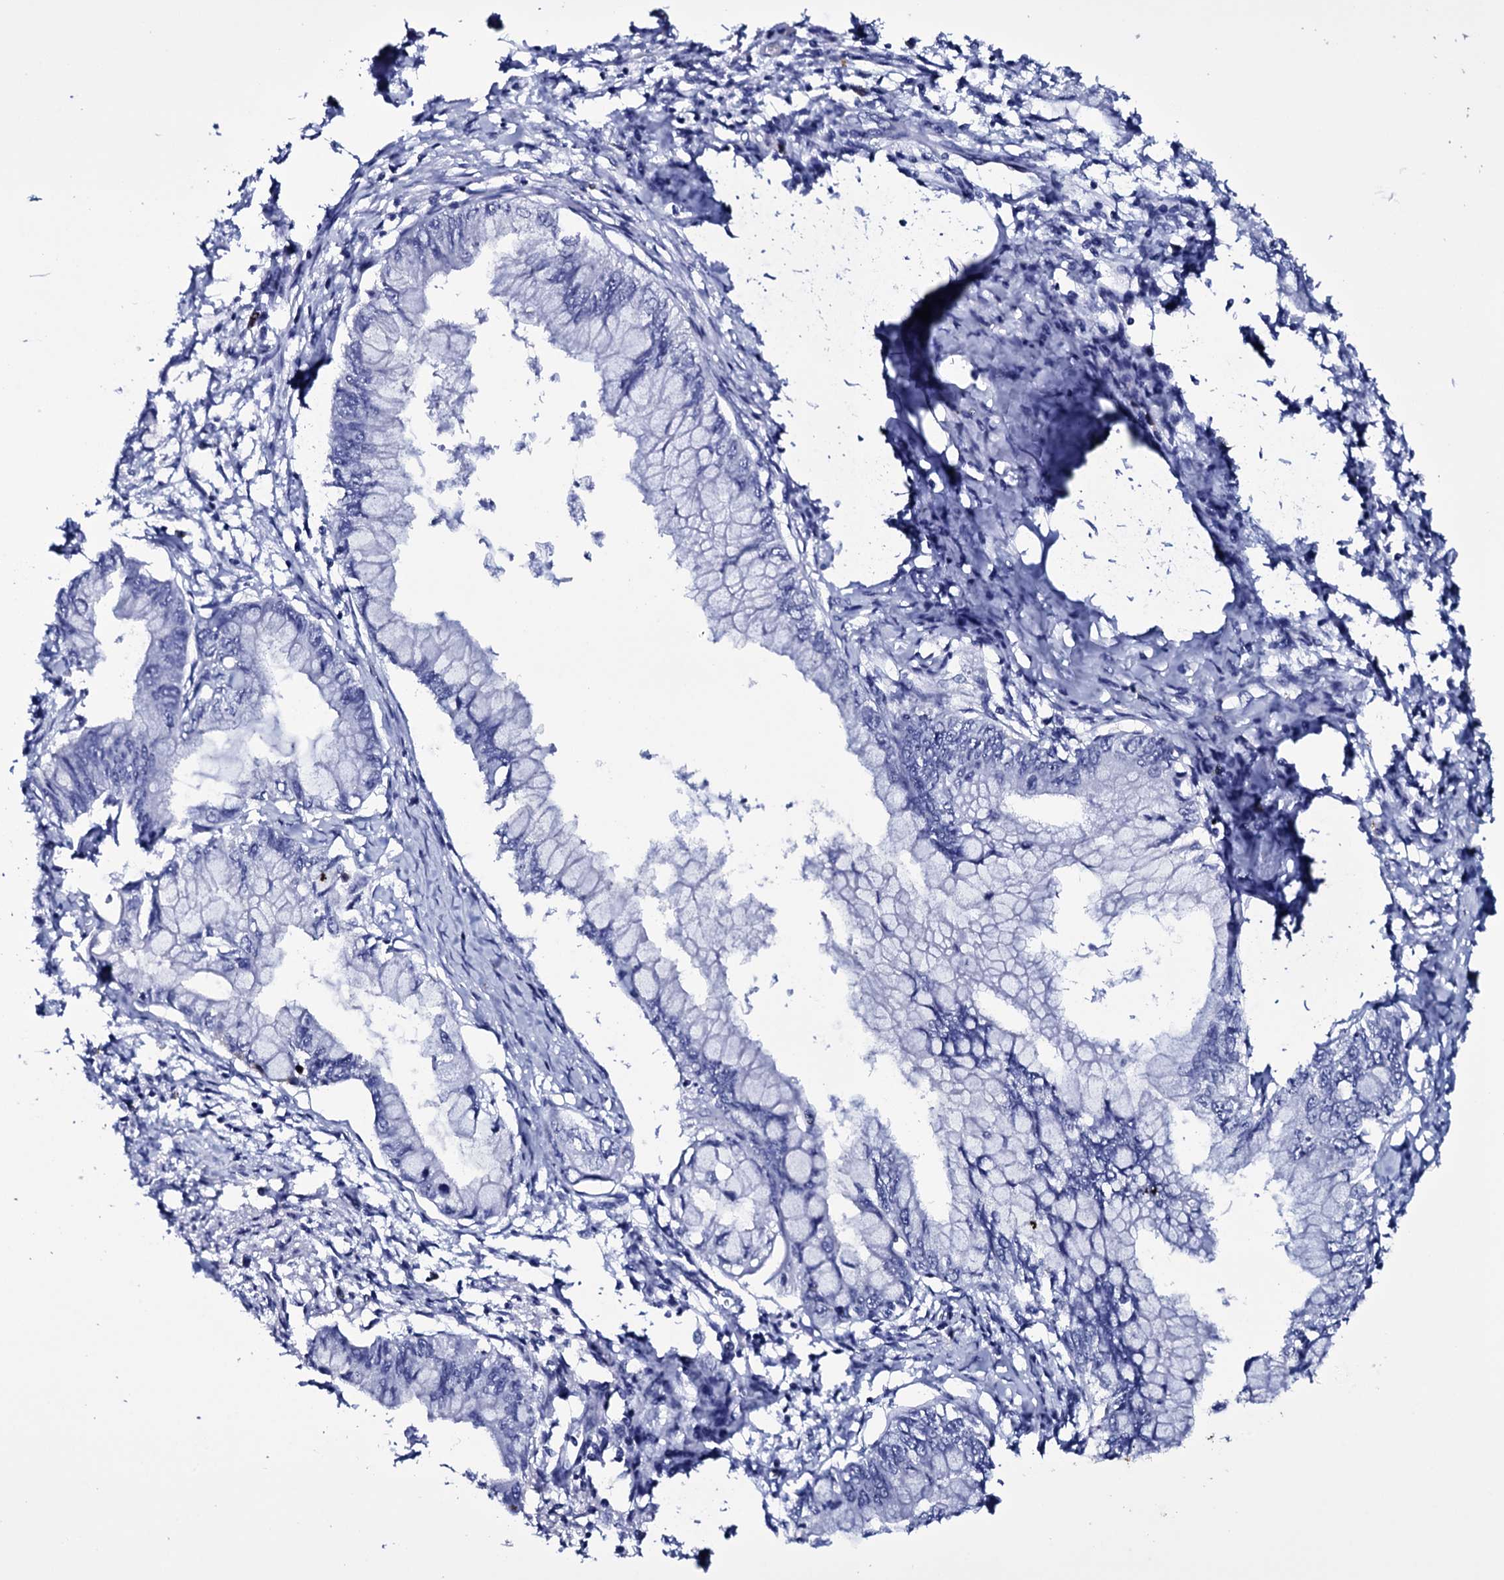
{"staining": {"intensity": "negative", "quantity": "none", "location": "none"}, "tissue": "pancreatic cancer", "cell_type": "Tumor cells", "image_type": "cancer", "snomed": [{"axis": "morphology", "description": "Adenocarcinoma, NOS"}, {"axis": "topography", "description": "Pancreas"}], "caption": "Tumor cells show no significant protein positivity in pancreatic adenocarcinoma.", "gene": "ITPRID2", "patient": {"sex": "male", "age": 48}}